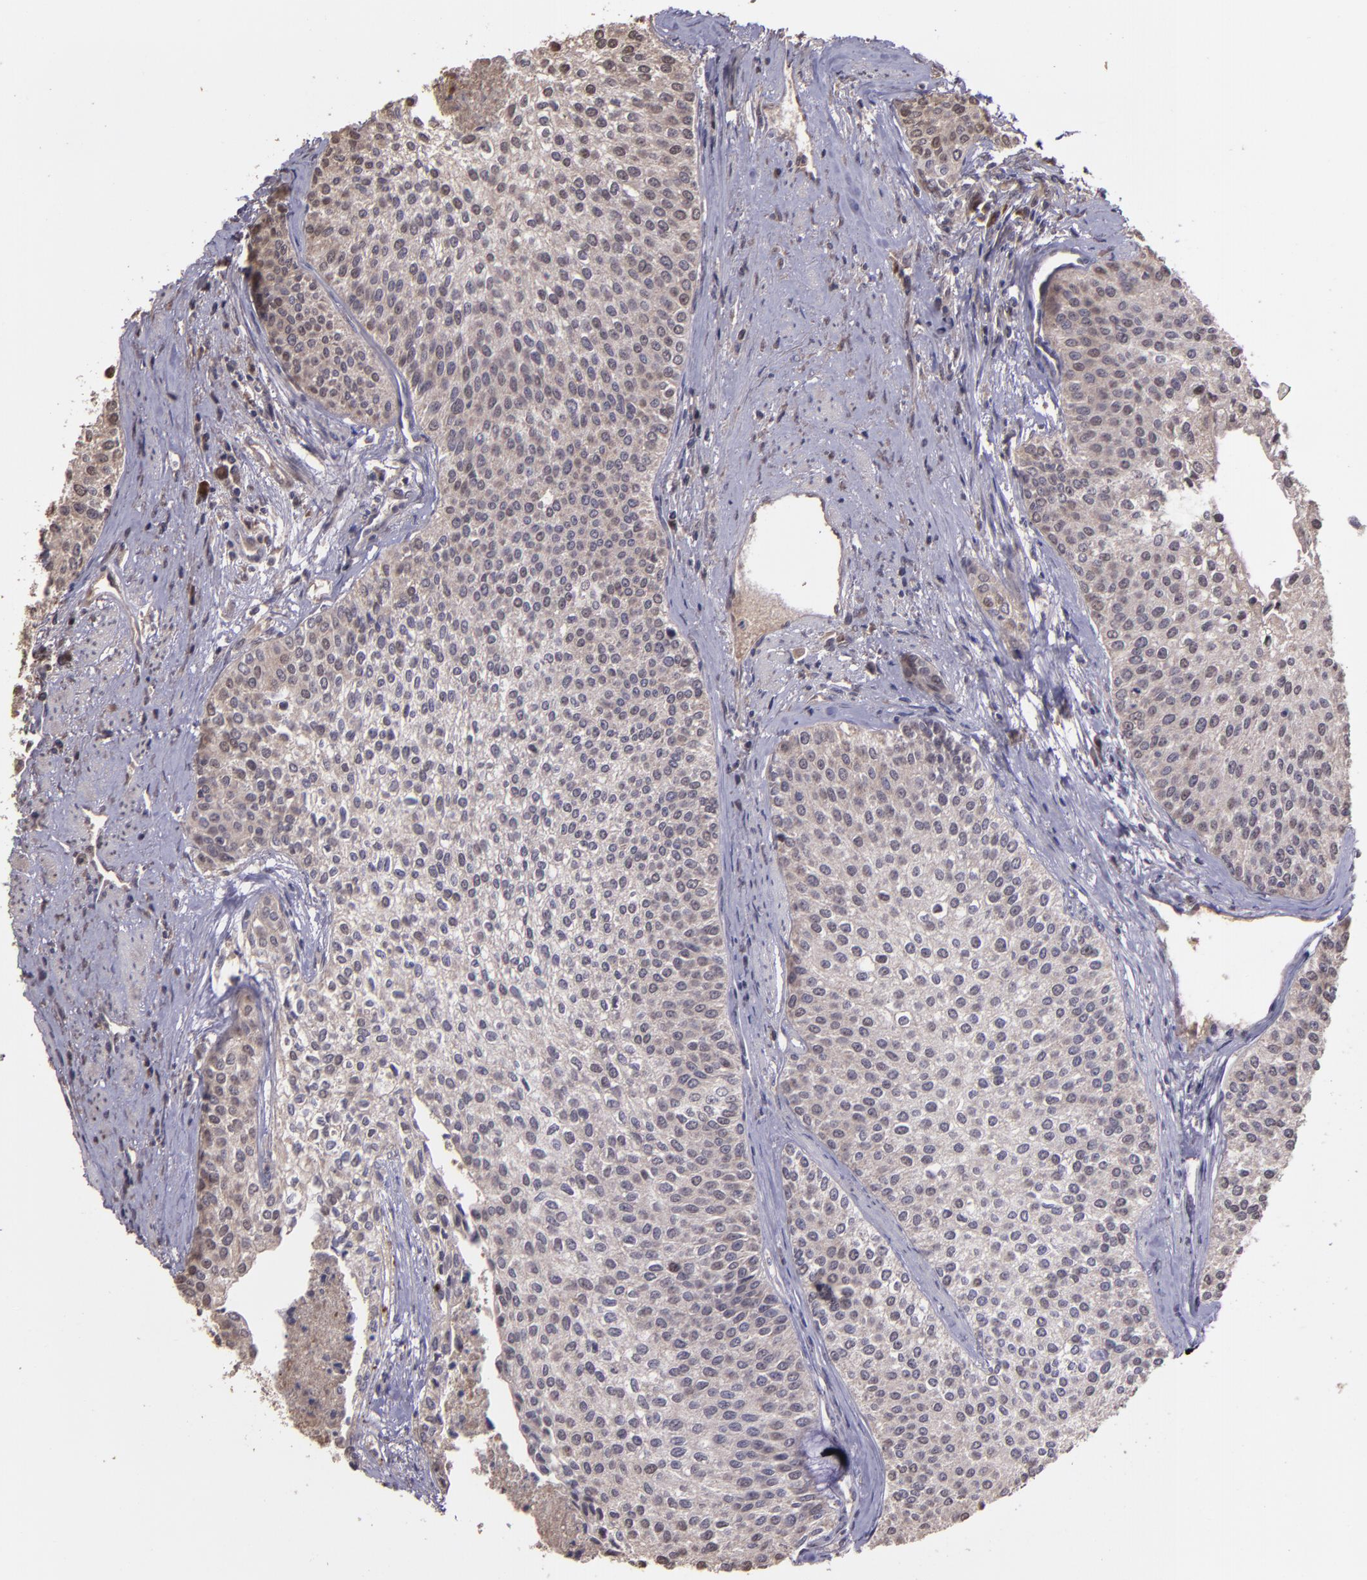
{"staining": {"intensity": "weak", "quantity": "25%-75%", "location": "cytoplasmic/membranous"}, "tissue": "urothelial cancer", "cell_type": "Tumor cells", "image_type": "cancer", "snomed": [{"axis": "morphology", "description": "Urothelial carcinoma, Low grade"}, {"axis": "topography", "description": "Urinary bladder"}], "caption": "Immunohistochemistry (IHC) micrograph of neoplastic tissue: urothelial carcinoma (low-grade) stained using immunohistochemistry demonstrates low levels of weak protein expression localized specifically in the cytoplasmic/membranous of tumor cells, appearing as a cytoplasmic/membranous brown color.", "gene": "SERPINF2", "patient": {"sex": "female", "age": 73}}